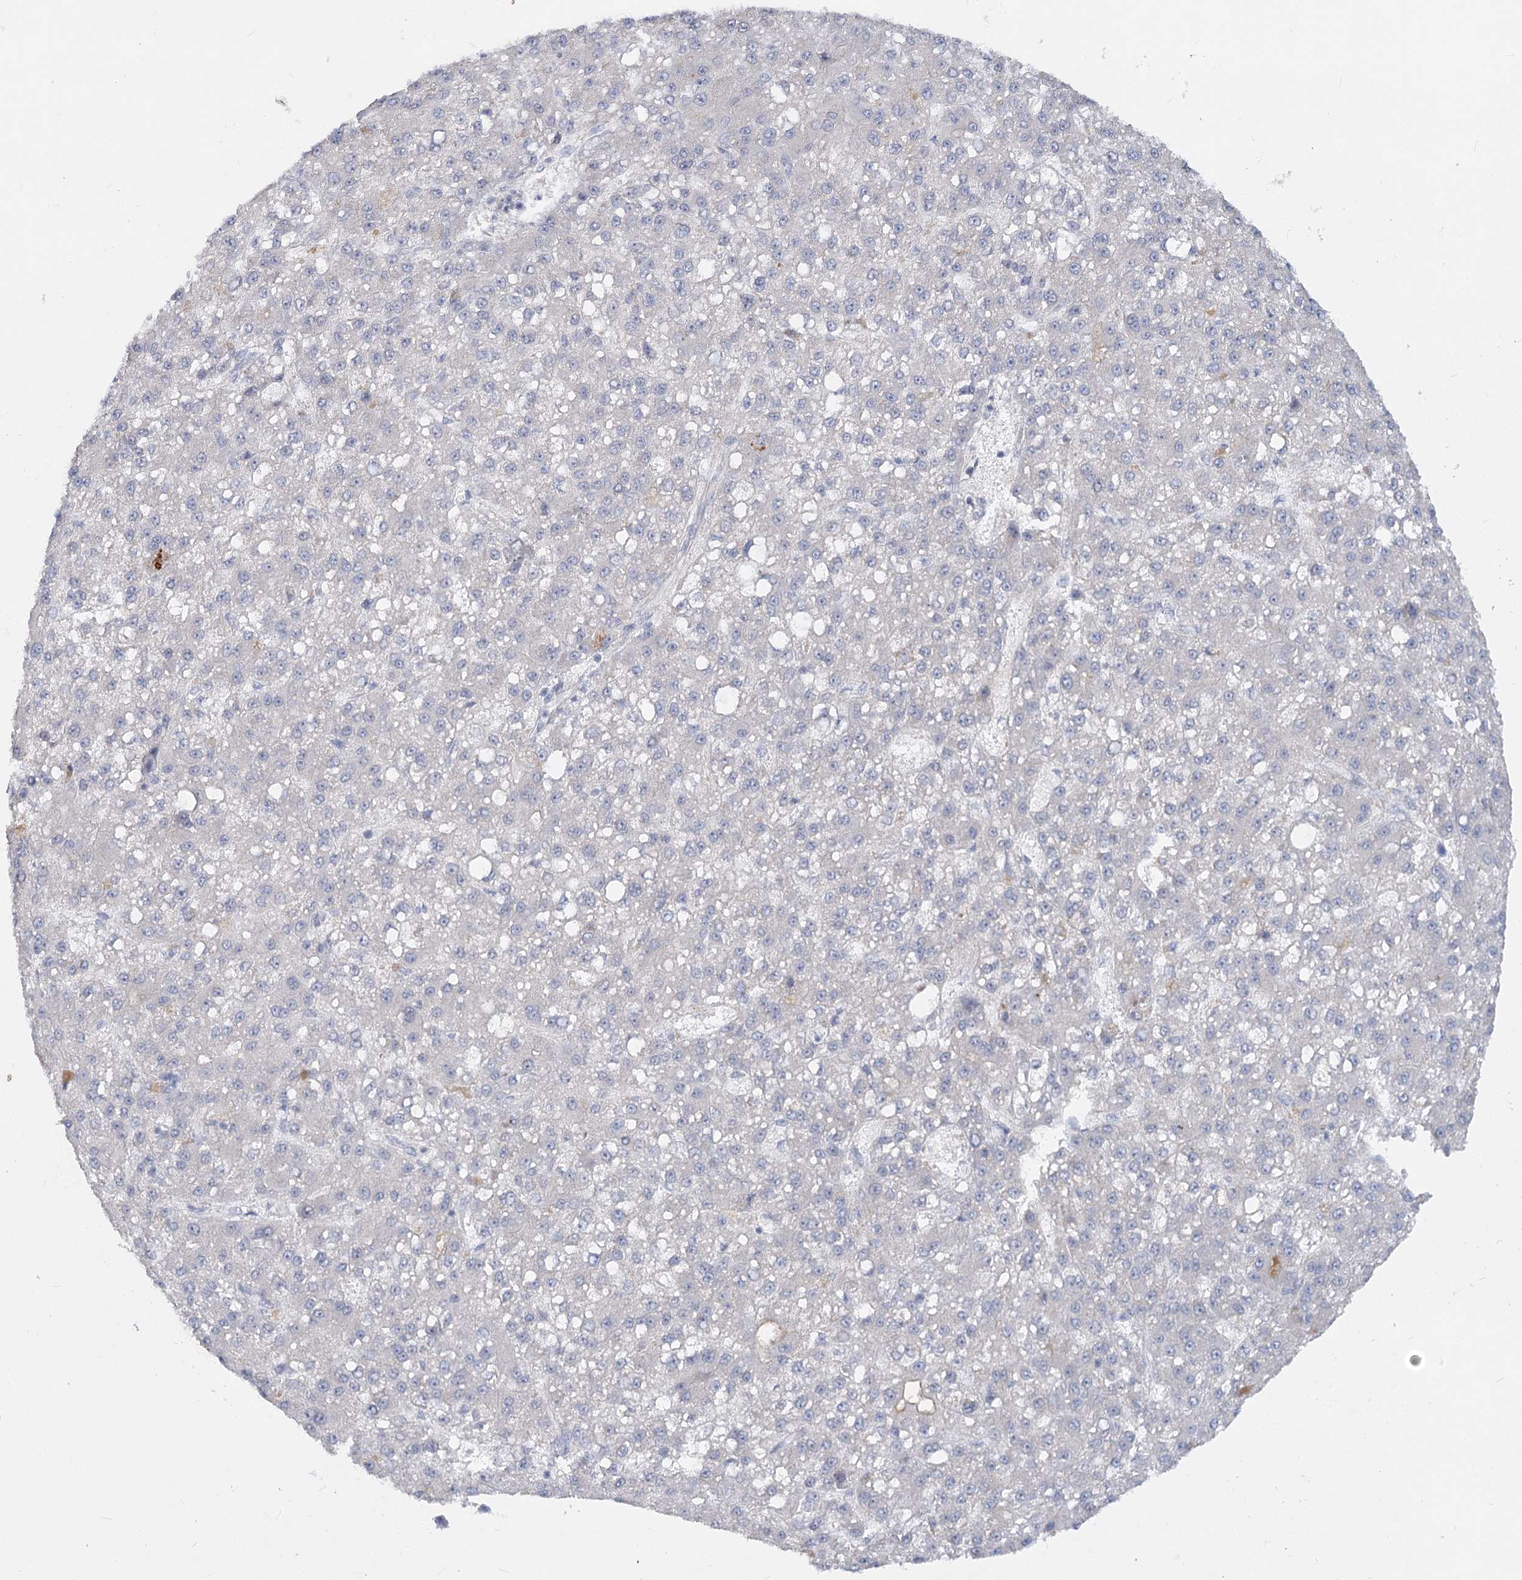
{"staining": {"intensity": "negative", "quantity": "none", "location": "none"}, "tissue": "liver cancer", "cell_type": "Tumor cells", "image_type": "cancer", "snomed": [{"axis": "morphology", "description": "Carcinoma, Hepatocellular, NOS"}, {"axis": "topography", "description": "Liver"}], "caption": "The histopathology image demonstrates no staining of tumor cells in liver cancer.", "gene": "EFHC2", "patient": {"sex": "male", "age": 67}}